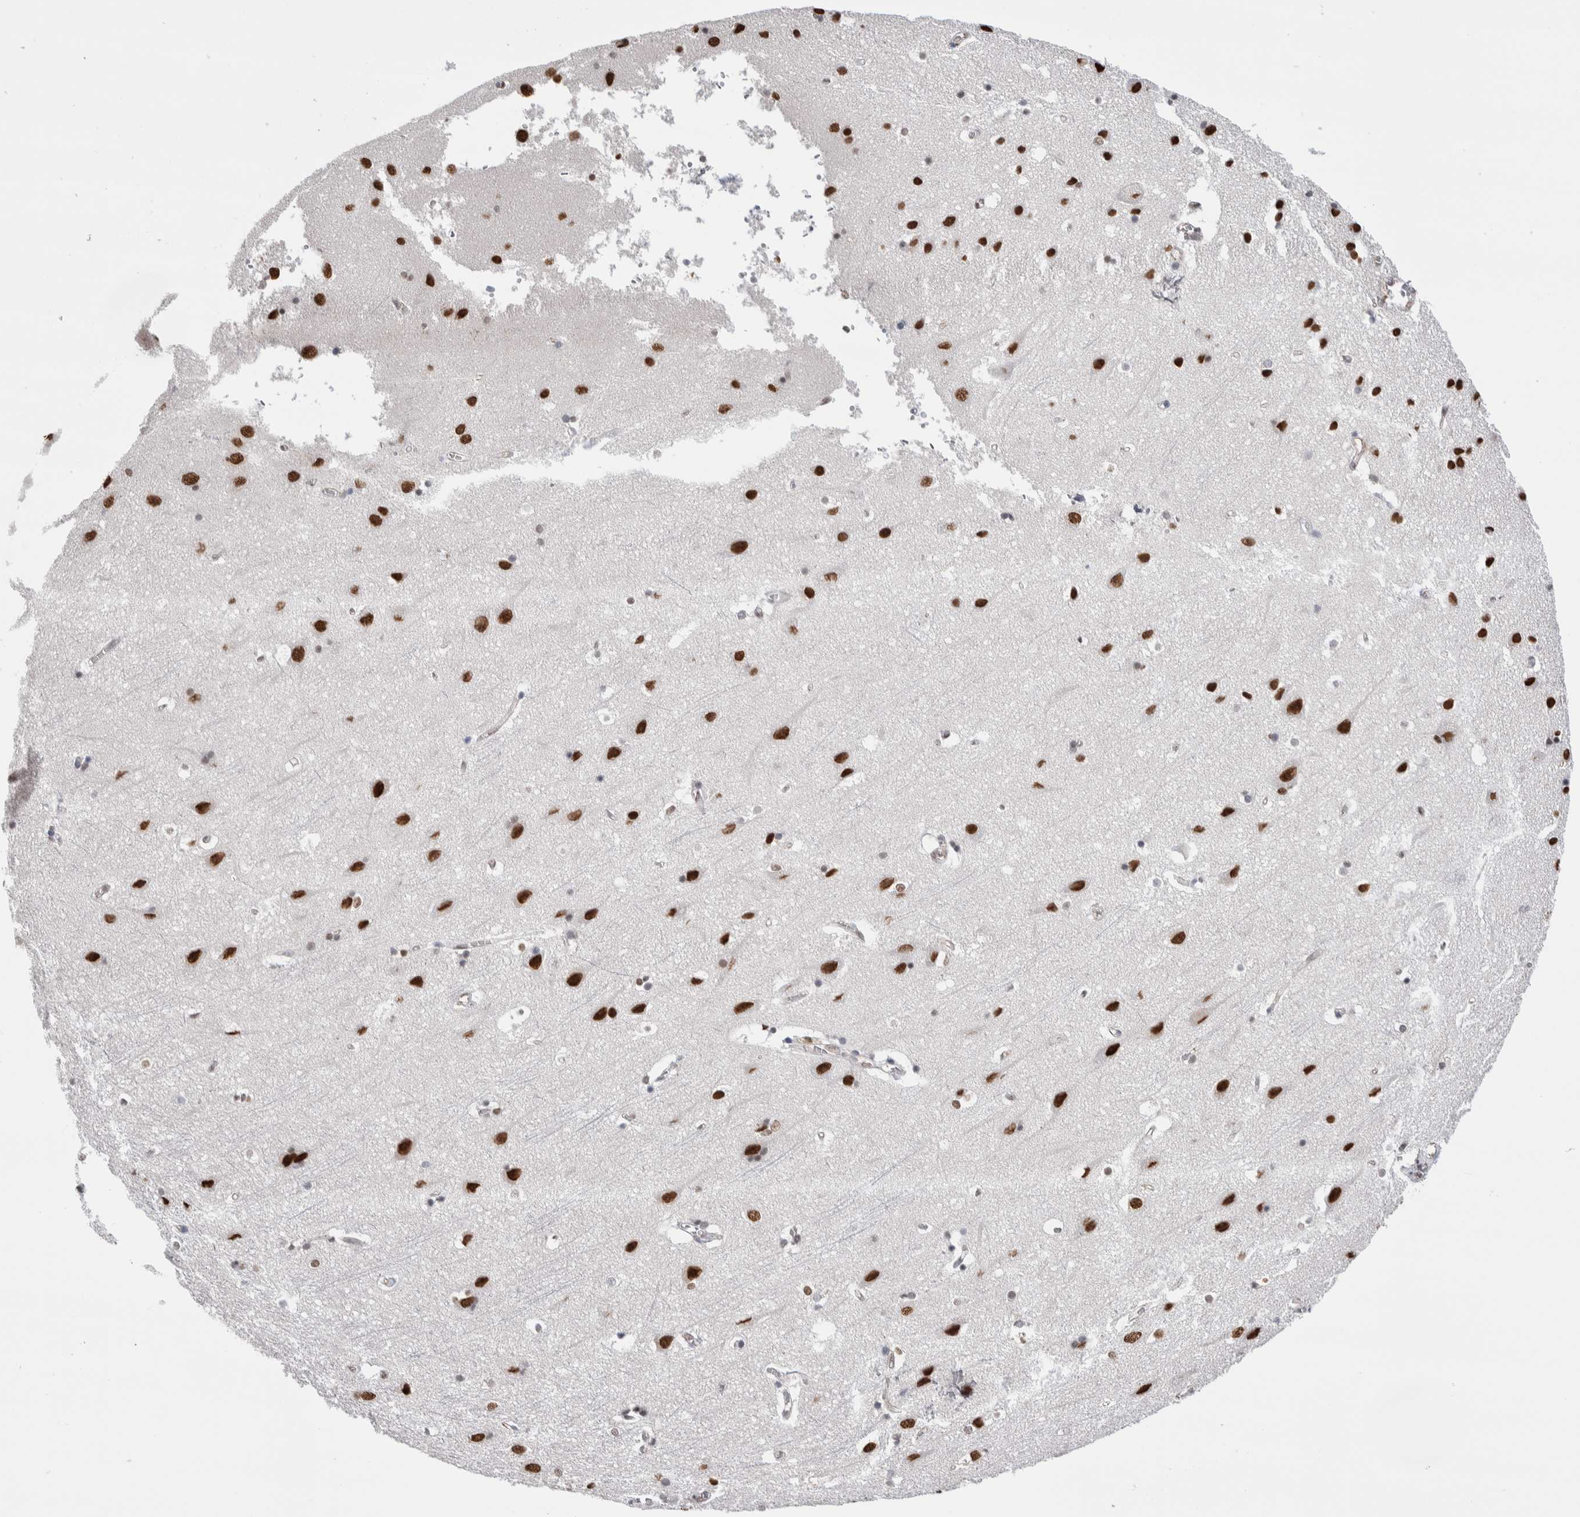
{"staining": {"intensity": "negative", "quantity": "none", "location": "none"}, "tissue": "cerebral cortex", "cell_type": "Endothelial cells", "image_type": "normal", "snomed": [{"axis": "morphology", "description": "Normal tissue, NOS"}, {"axis": "topography", "description": "Cerebral cortex"}], "caption": "The immunohistochemistry (IHC) image has no significant staining in endothelial cells of cerebral cortex.", "gene": "ZBTB49", "patient": {"sex": "male", "age": 54}}